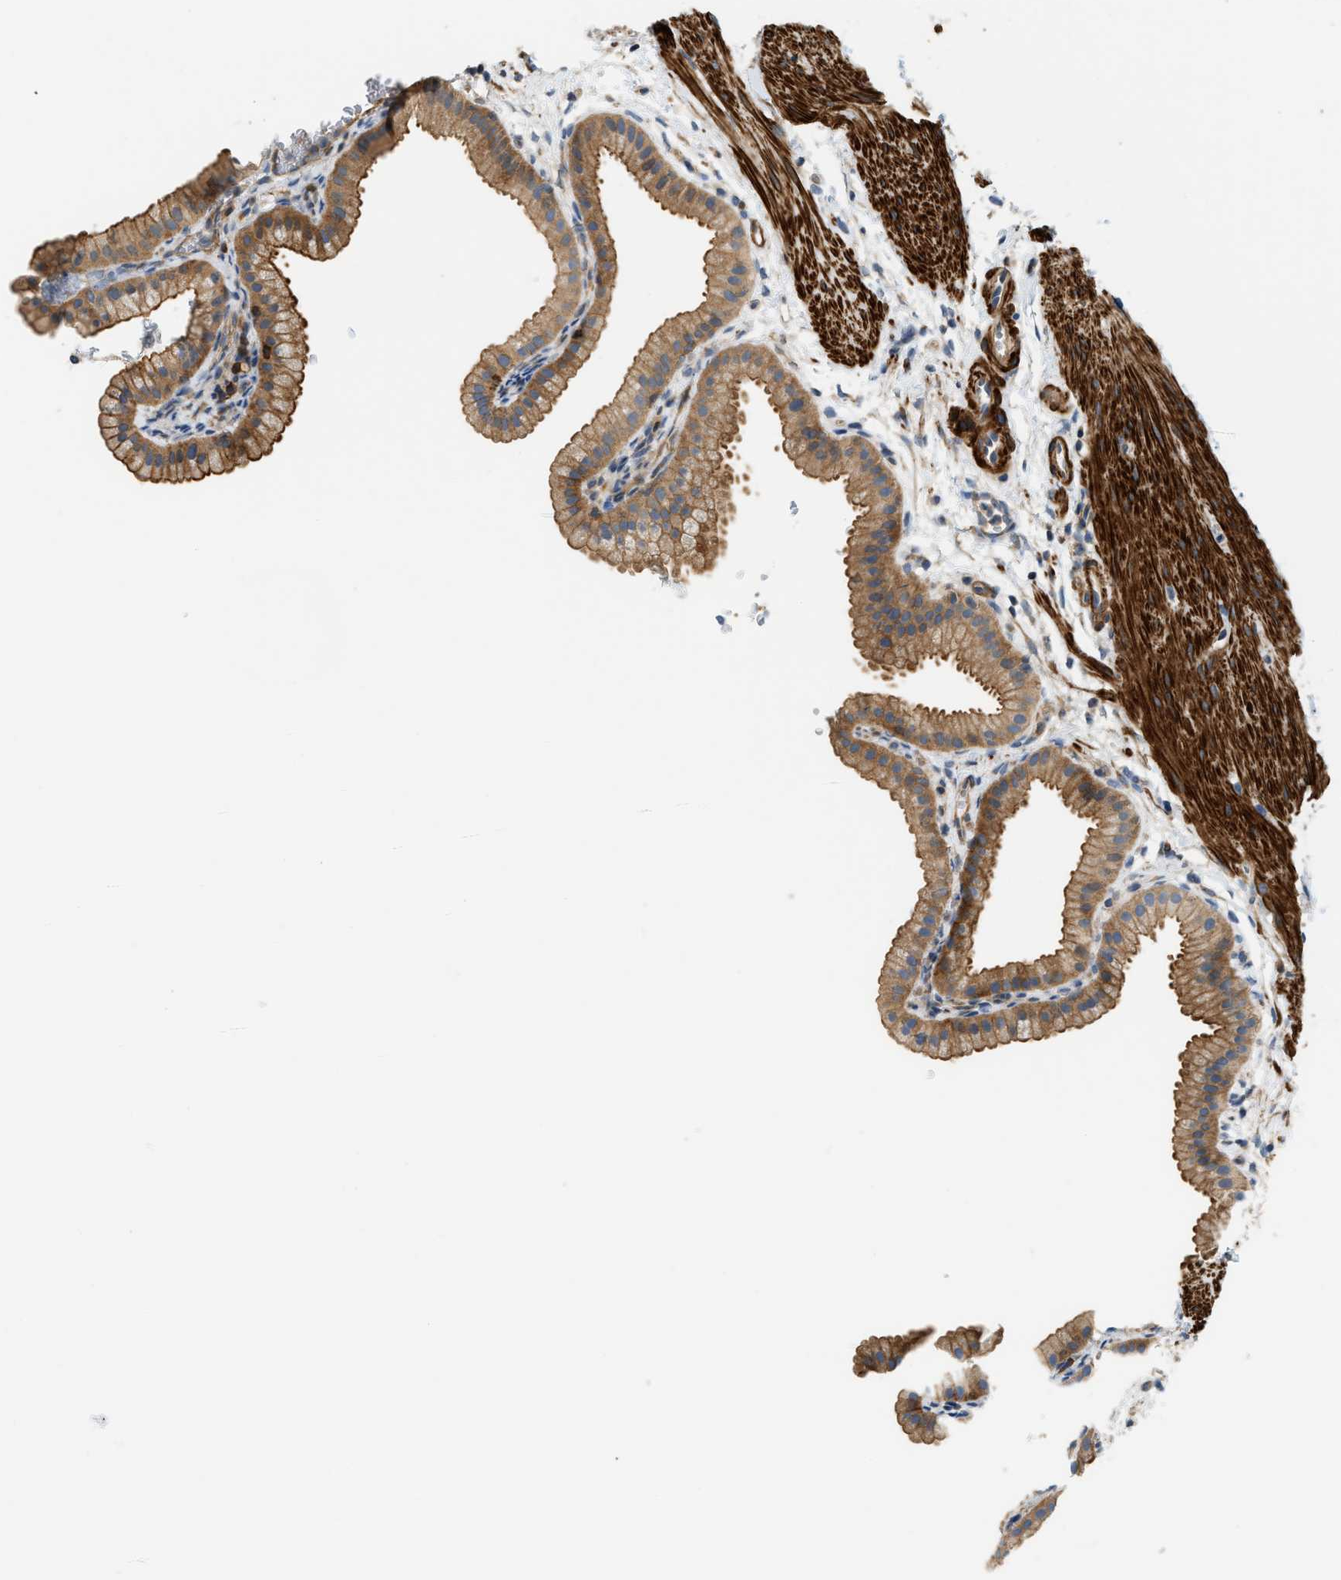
{"staining": {"intensity": "moderate", "quantity": ">75%", "location": "cytoplasmic/membranous"}, "tissue": "gallbladder", "cell_type": "Glandular cells", "image_type": "normal", "snomed": [{"axis": "morphology", "description": "Normal tissue, NOS"}, {"axis": "topography", "description": "Gallbladder"}], "caption": "Immunohistochemical staining of benign gallbladder displays >75% levels of moderate cytoplasmic/membranous protein expression in approximately >75% of glandular cells.", "gene": "BTN3A2", "patient": {"sex": "female", "age": 64}}